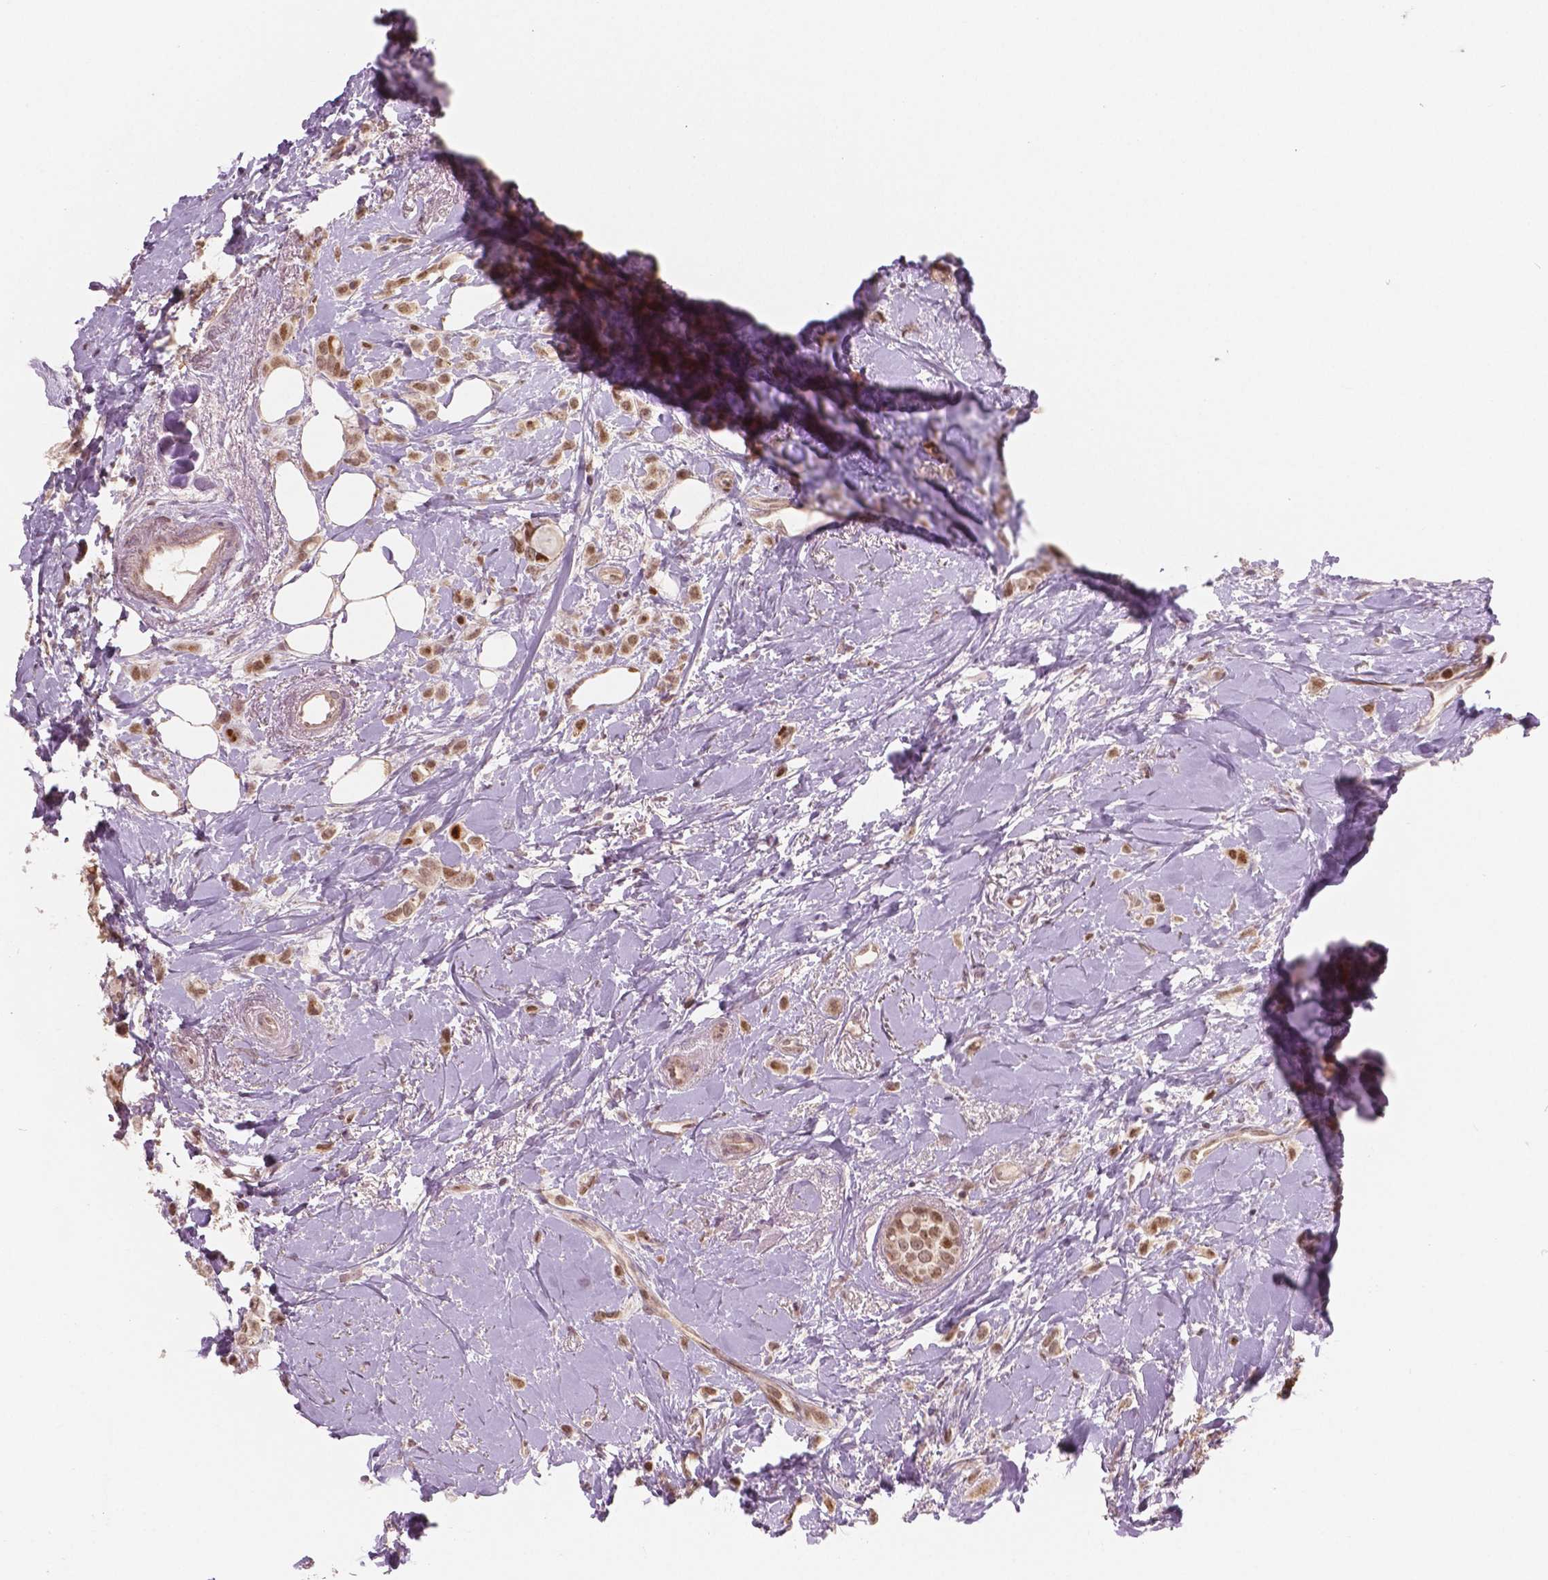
{"staining": {"intensity": "moderate", "quantity": ">75%", "location": "nuclear"}, "tissue": "breast cancer", "cell_type": "Tumor cells", "image_type": "cancer", "snomed": [{"axis": "morphology", "description": "Lobular carcinoma"}, {"axis": "topography", "description": "Breast"}], "caption": "Moderate nuclear staining for a protein is present in about >75% of tumor cells of breast cancer using immunohistochemistry (IHC).", "gene": "NSD2", "patient": {"sex": "female", "age": 66}}